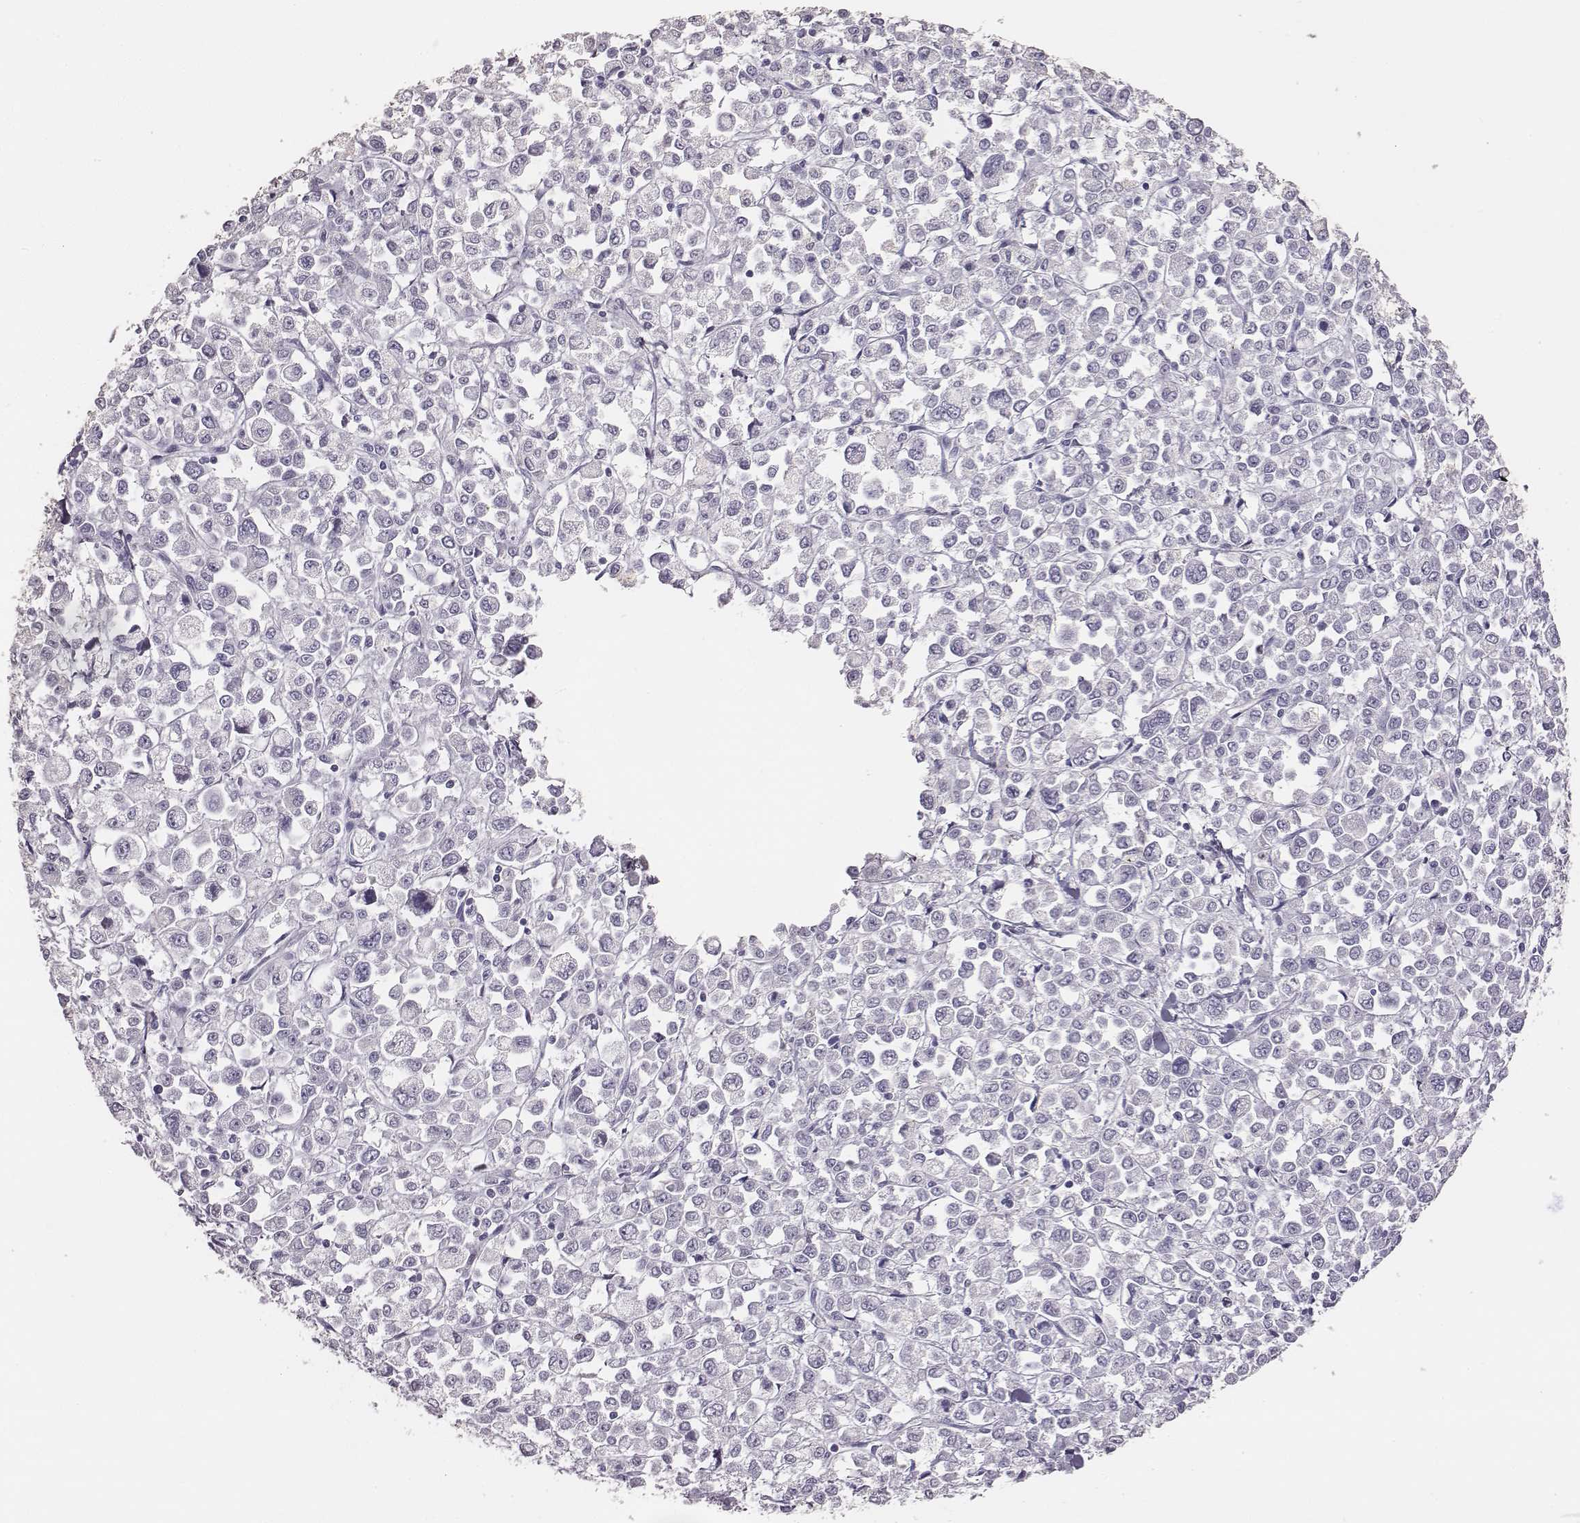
{"staining": {"intensity": "negative", "quantity": "none", "location": "none"}, "tissue": "stomach cancer", "cell_type": "Tumor cells", "image_type": "cancer", "snomed": [{"axis": "morphology", "description": "Adenocarcinoma, NOS"}, {"axis": "topography", "description": "Stomach, upper"}], "caption": "Tumor cells are negative for protein expression in human stomach adenocarcinoma.", "gene": "GUCA1A", "patient": {"sex": "male", "age": 70}}